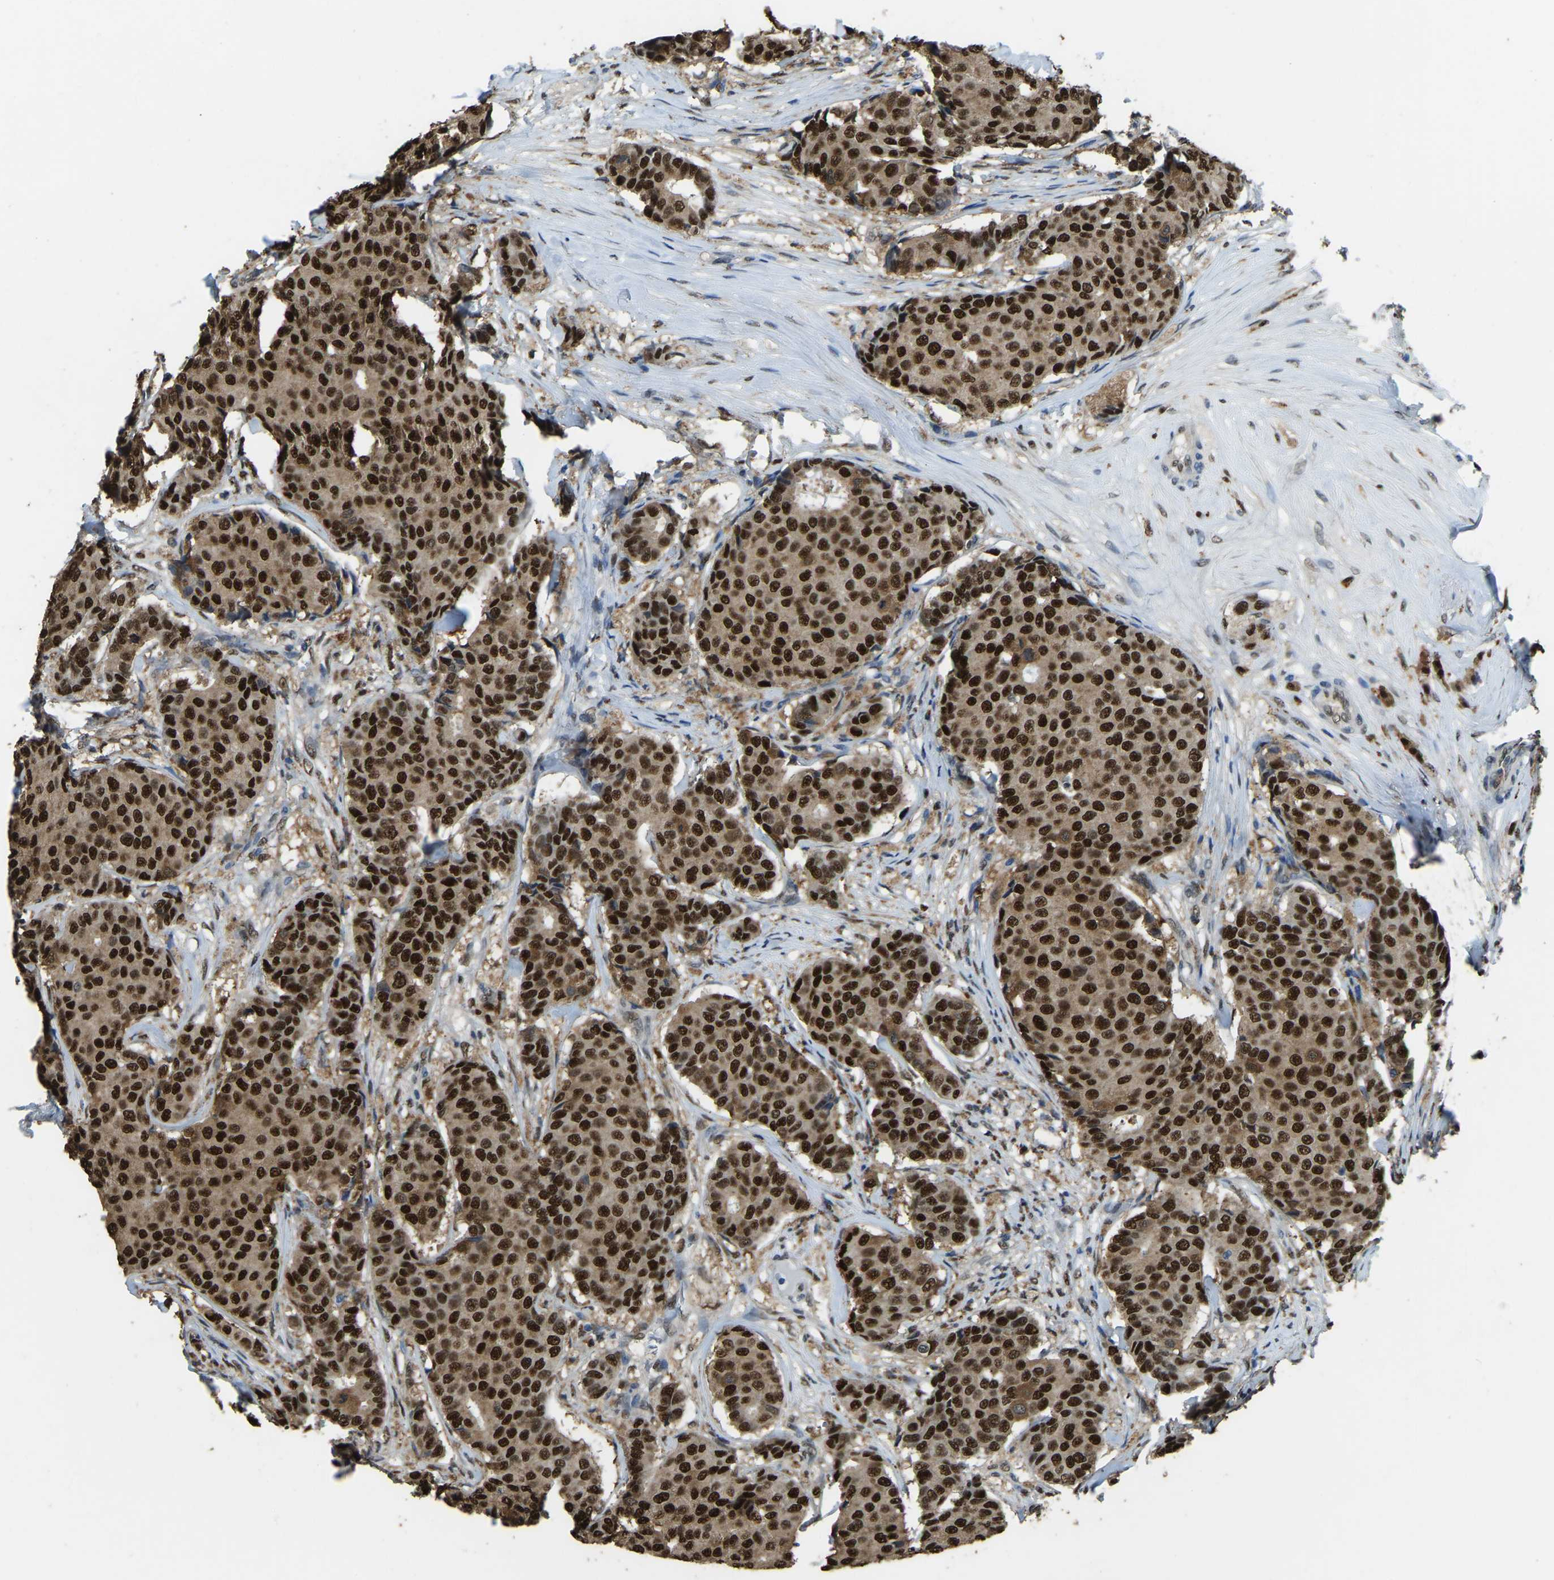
{"staining": {"intensity": "strong", "quantity": ">75%", "location": "cytoplasmic/membranous,nuclear"}, "tissue": "breast cancer", "cell_type": "Tumor cells", "image_type": "cancer", "snomed": [{"axis": "morphology", "description": "Duct carcinoma"}, {"axis": "topography", "description": "Breast"}], "caption": "Immunohistochemistry image of human infiltrating ductal carcinoma (breast) stained for a protein (brown), which demonstrates high levels of strong cytoplasmic/membranous and nuclear staining in about >75% of tumor cells.", "gene": "NANS", "patient": {"sex": "female", "age": 75}}